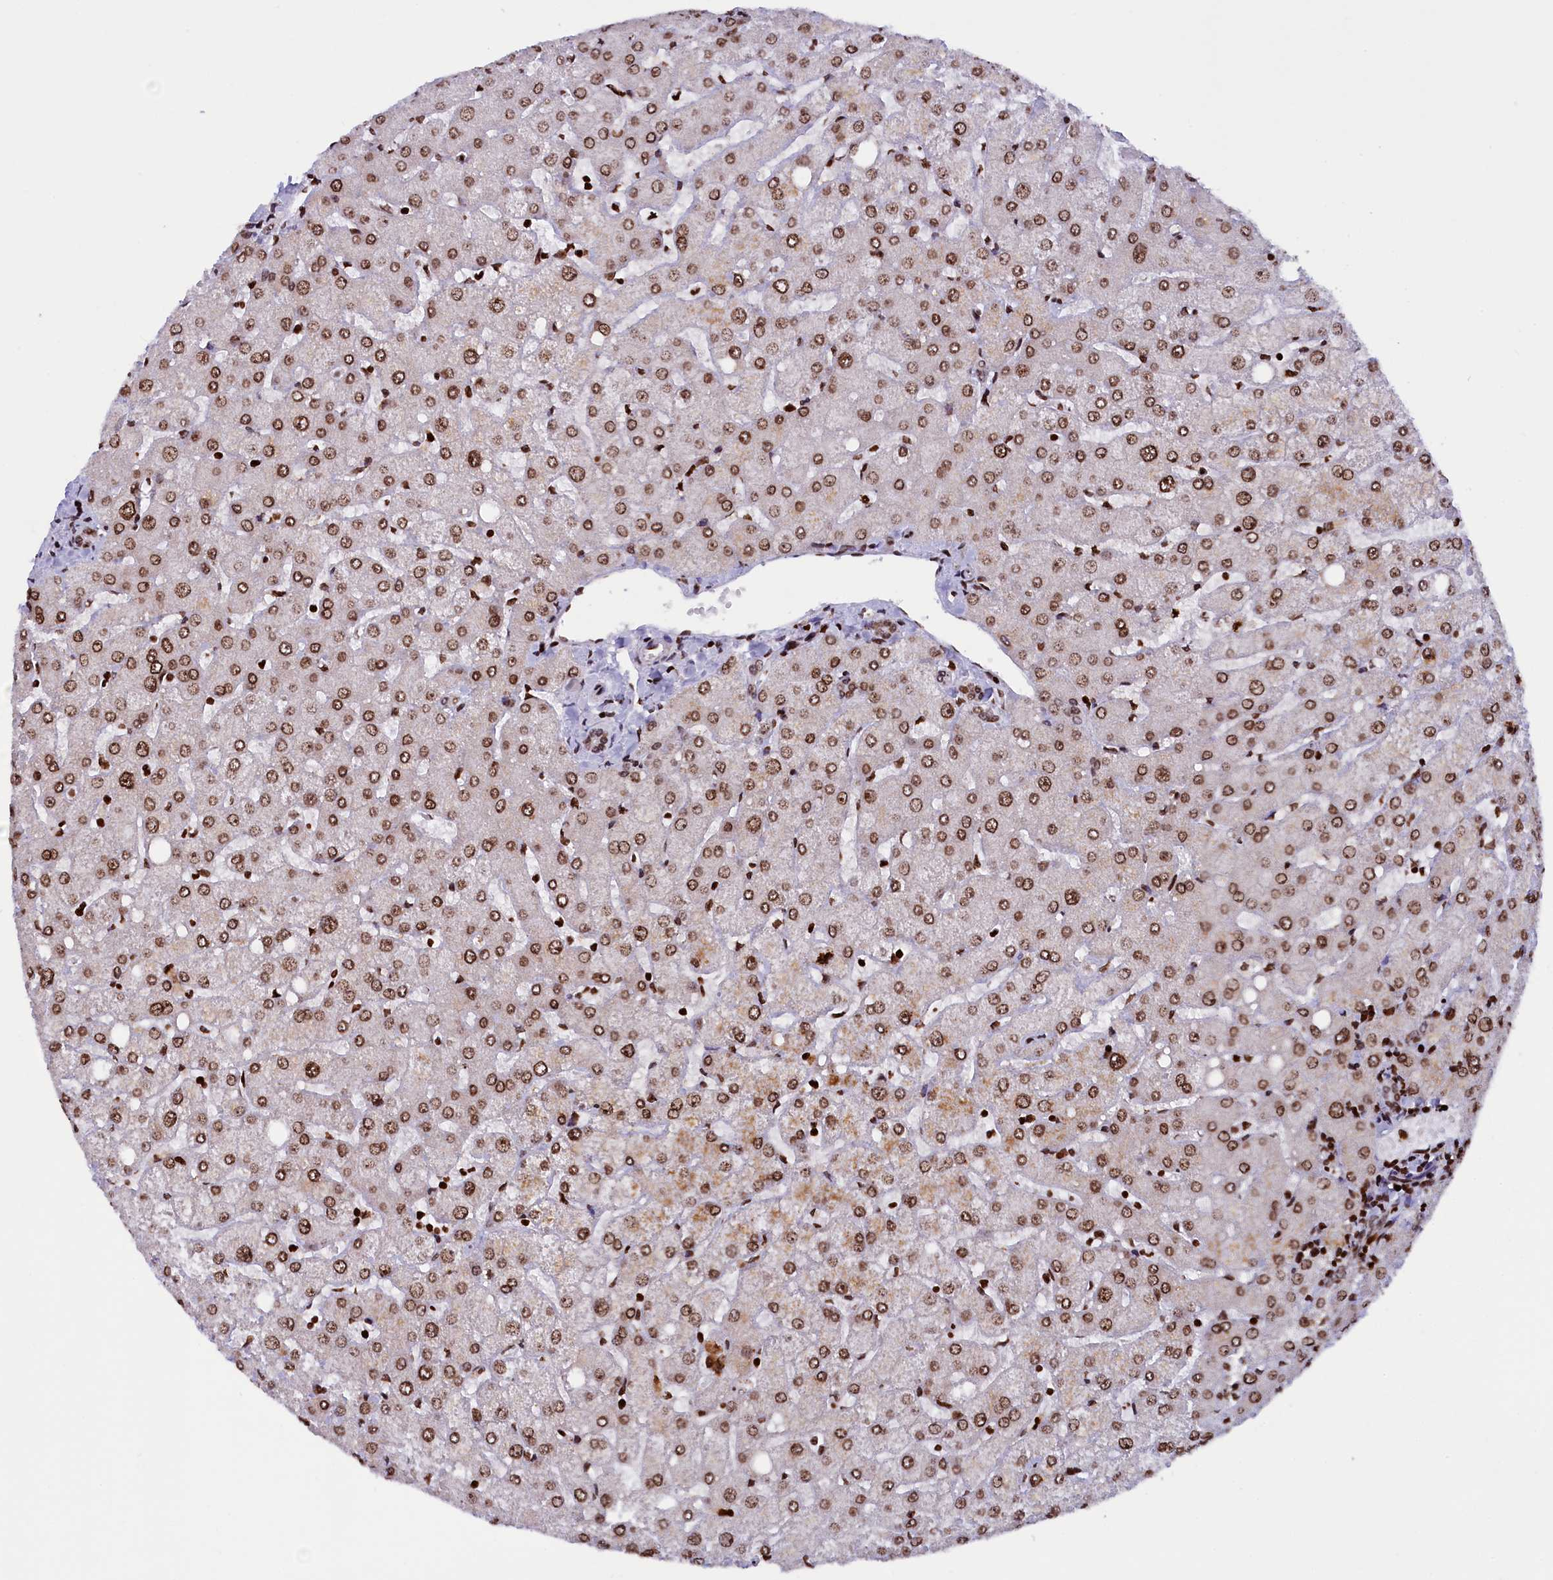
{"staining": {"intensity": "moderate", "quantity": ">75%", "location": "nuclear"}, "tissue": "liver", "cell_type": "Cholangiocytes", "image_type": "normal", "snomed": [{"axis": "morphology", "description": "Normal tissue, NOS"}, {"axis": "topography", "description": "Liver"}], "caption": "Immunohistochemistry of normal human liver demonstrates medium levels of moderate nuclear expression in about >75% of cholangiocytes. The staining was performed using DAB, with brown indicating positive protein expression. Nuclei are stained blue with hematoxylin.", "gene": "TIMM29", "patient": {"sex": "female", "age": 54}}